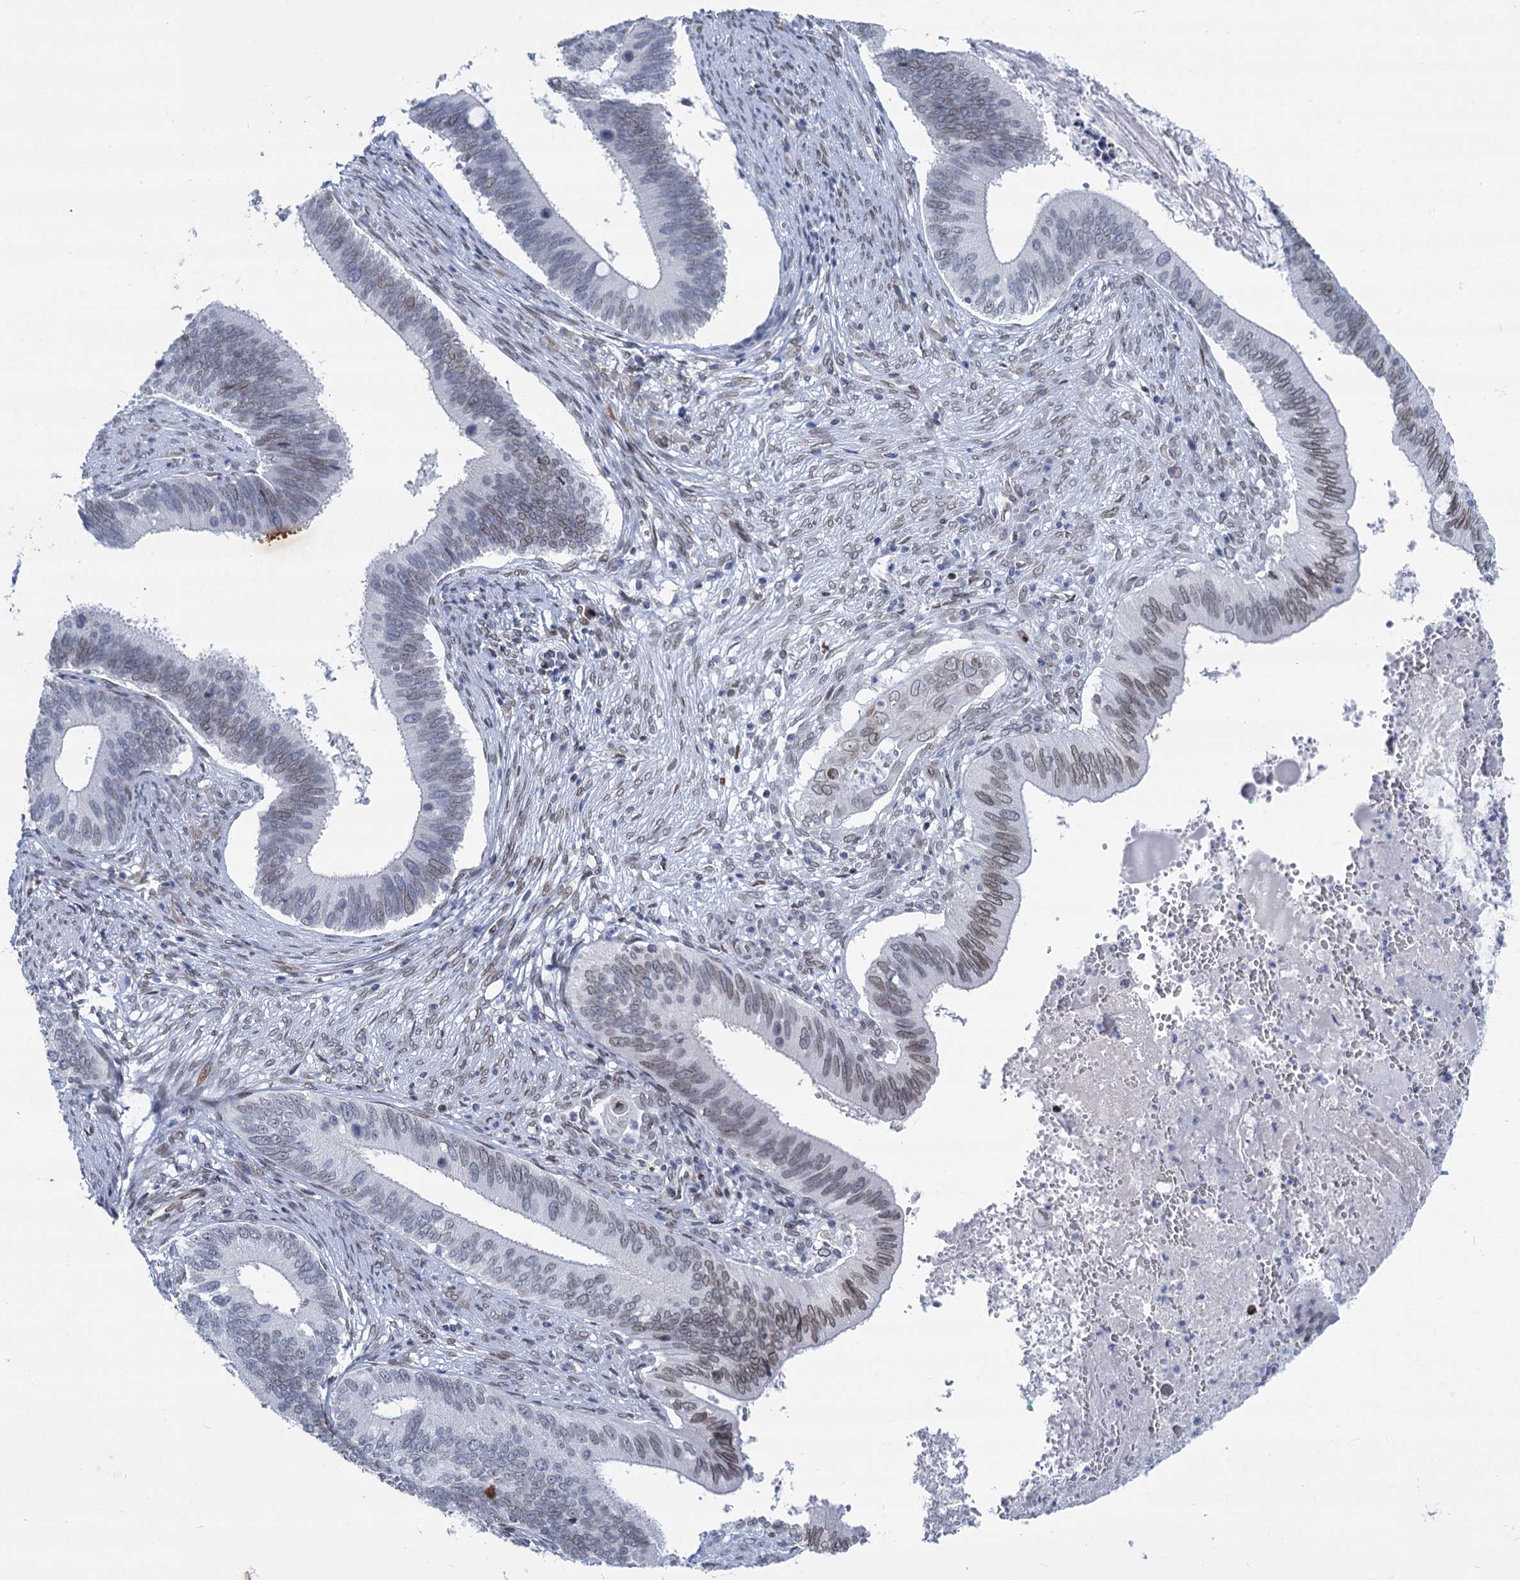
{"staining": {"intensity": "weak", "quantity": "25%-75%", "location": "cytoplasmic/membranous,nuclear"}, "tissue": "cervical cancer", "cell_type": "Tumor cells", "image_type": "cancer", "snomed": [{"axis": "morphology", "description": "Adenocarcinoma, NOS"}, {"axis": "topography", "description": "Cervix"}], "caption": "Immunohistochemistry (IHC) image of cervical adenocarcinoma stained for a protein (brown), which demonstrates low levels of weak cytoplasmic/membranous and nuclear positivity in about 25%-75% of tumor cells.", "gene": "PRSS35", "patient": {"sex": "female", "age": 42}}